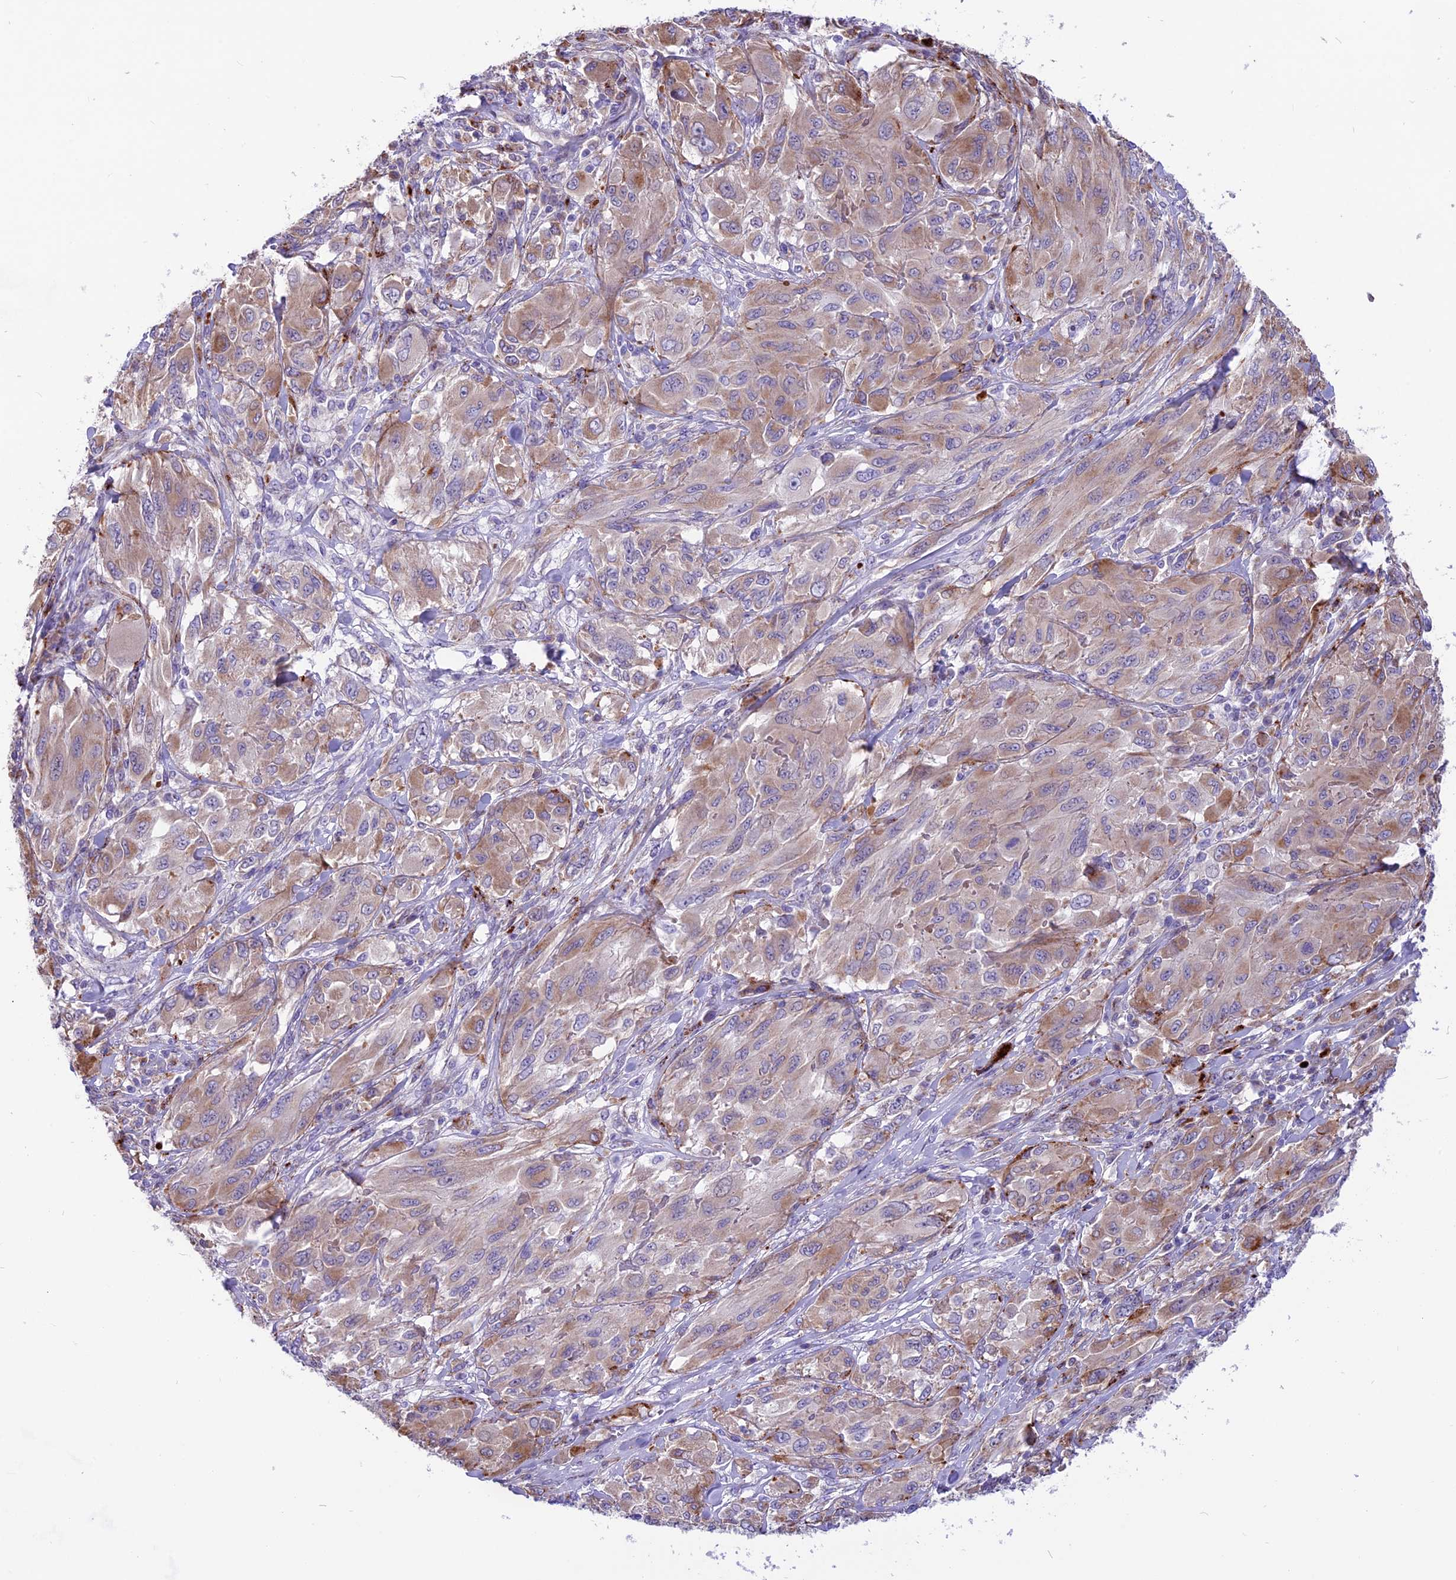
{"staining": {"intensity": "weak", "quantity": ">75%", "location": "cytoplasmic/membranous"}, "tissue": "melanoma", "cell_type": "Tumor cells", "image_type": "cancer", "snomed": [{"axis": "morphology", "description": "Malignant melanoma, NOS"}, {"axis": "topography", "description": "Skin"}], "caption": "Malignant melanoma was stained to show a protein in brown. There is low levels of weak cytoplasmic/membranous expression in about >75% of tumor cells.", "gene": "THRSP", "patient": {"sex": "female", "age": 91}}